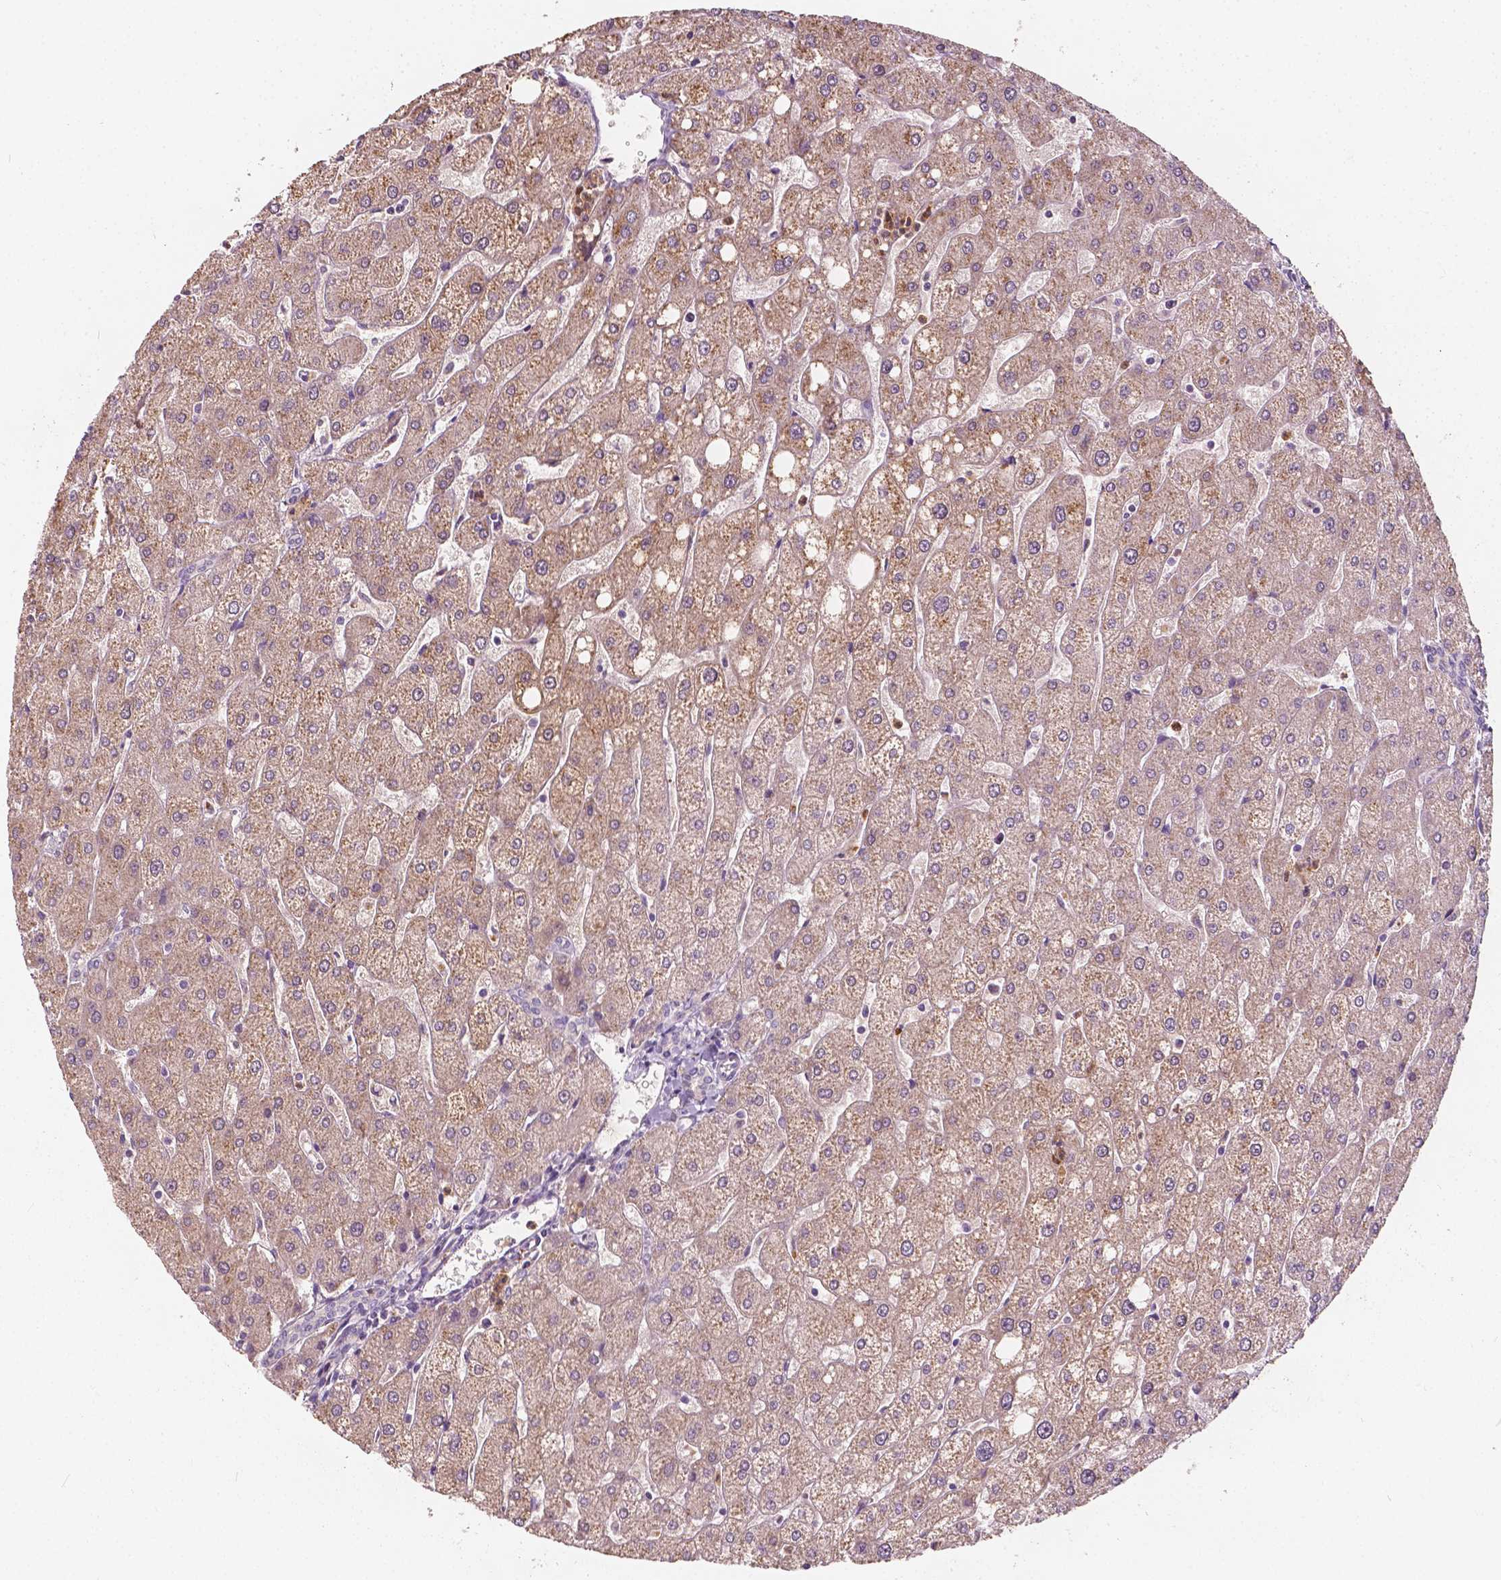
{"staining": {"intensity": "negative", "quantity": "none", "location": "none"}, "tissue": "liver", "cell_type": "Cholangiocytes", "image_type": "normal", "snomed": [{"axis": "morphology", "description": "Normal tissue, NOS"}, {"axis": "topography", "description": "Liver"}], "caption": "Cholangiocytes show no significant protein staining in benign liver.", "gene": "NPC1L1", "patient": {"sex": "male", "age": 67}}